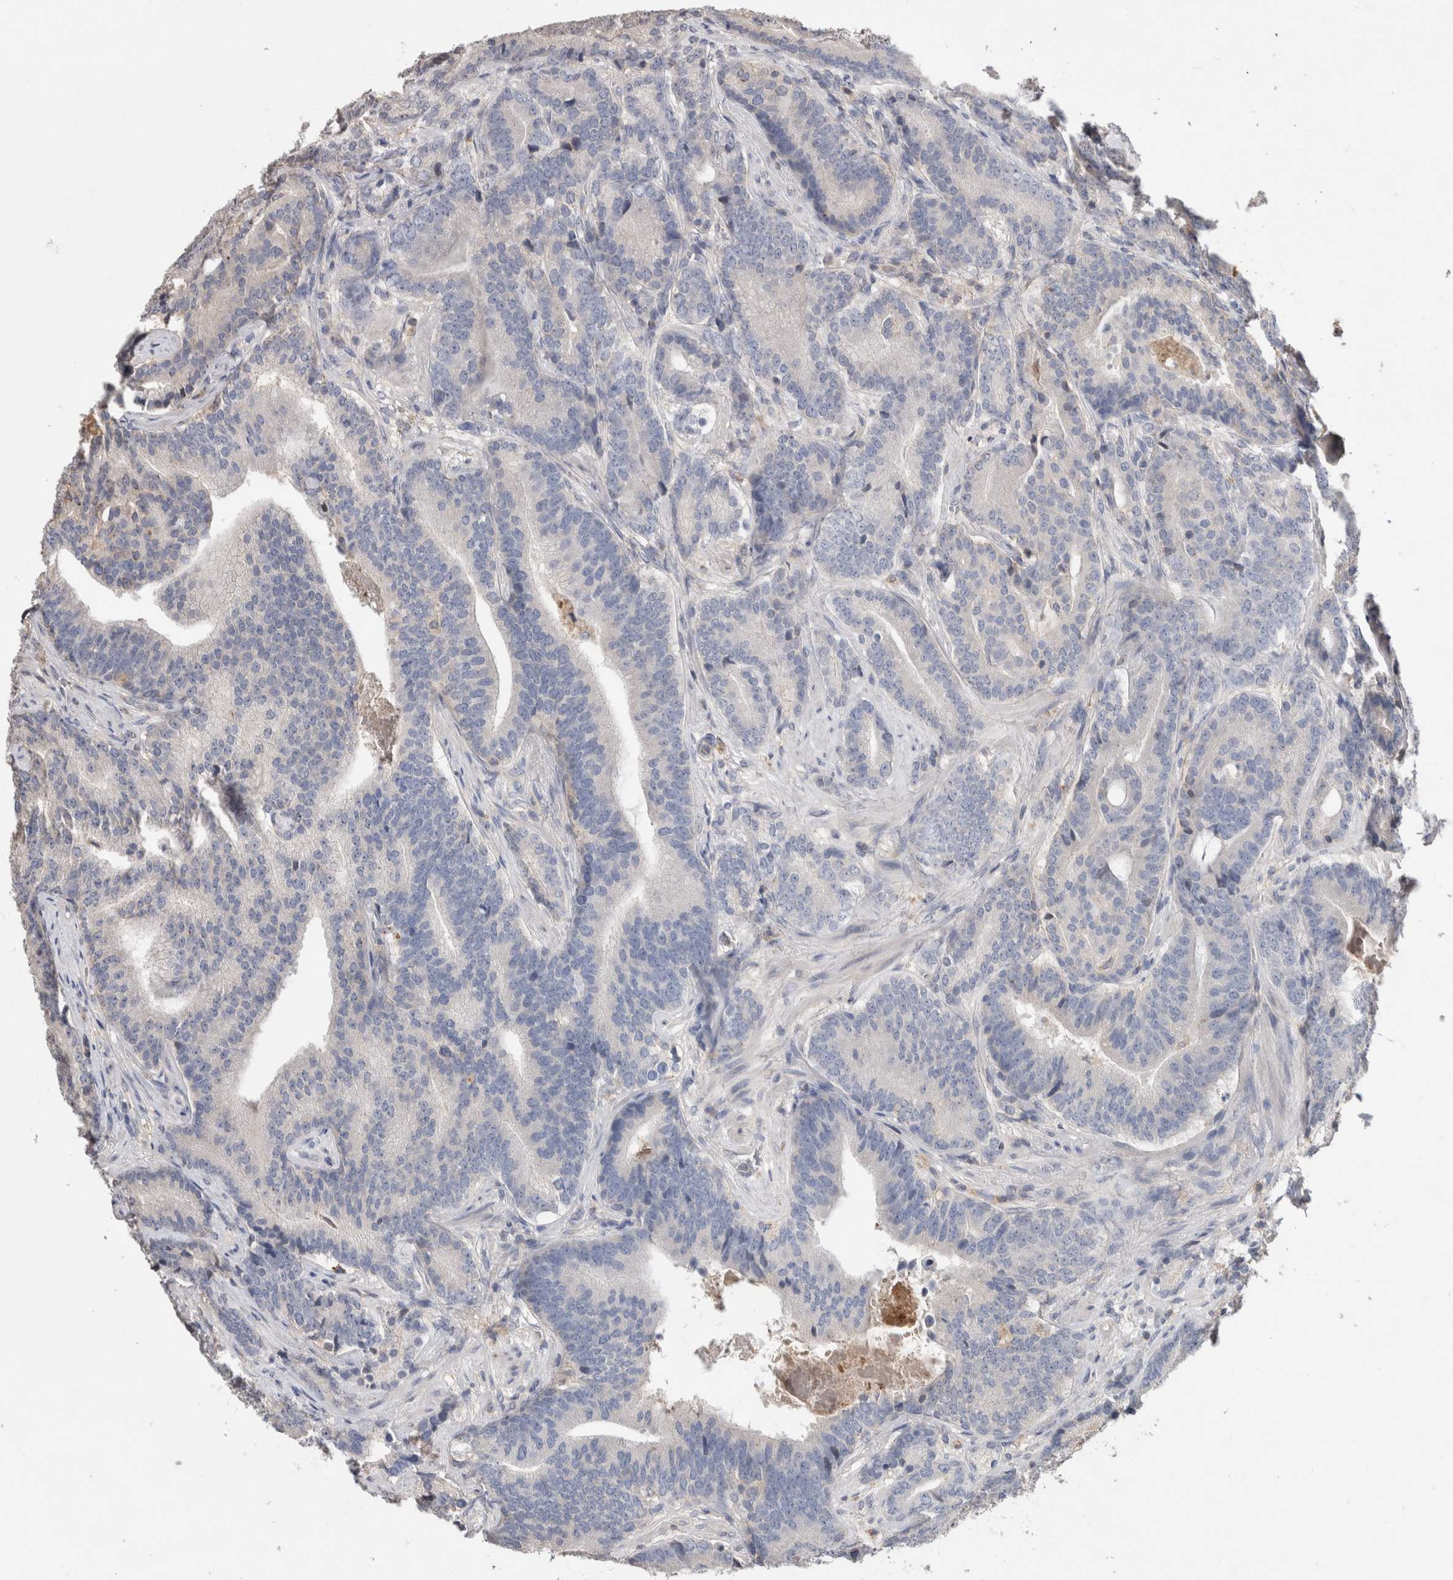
{"staining": {"intensity": "negative", "quantity": "none", "location": "none"}, "tissue": "prostate cancer", "cell_type": "Tumor cells", "image_type": "cancer", "snomed": [{"axis": "morphology", "description": "Adenocarcinoma, High grade"}, {"axis": "topography", "description": "Prostate"}], "caption": "Immunohistochemical staining of adenocarcinoma (high-grade) (prostate) displays no significant positivity in tumor cells.", "gene": "TRIM5", "patient": {"sex": "male", "age": 55}}